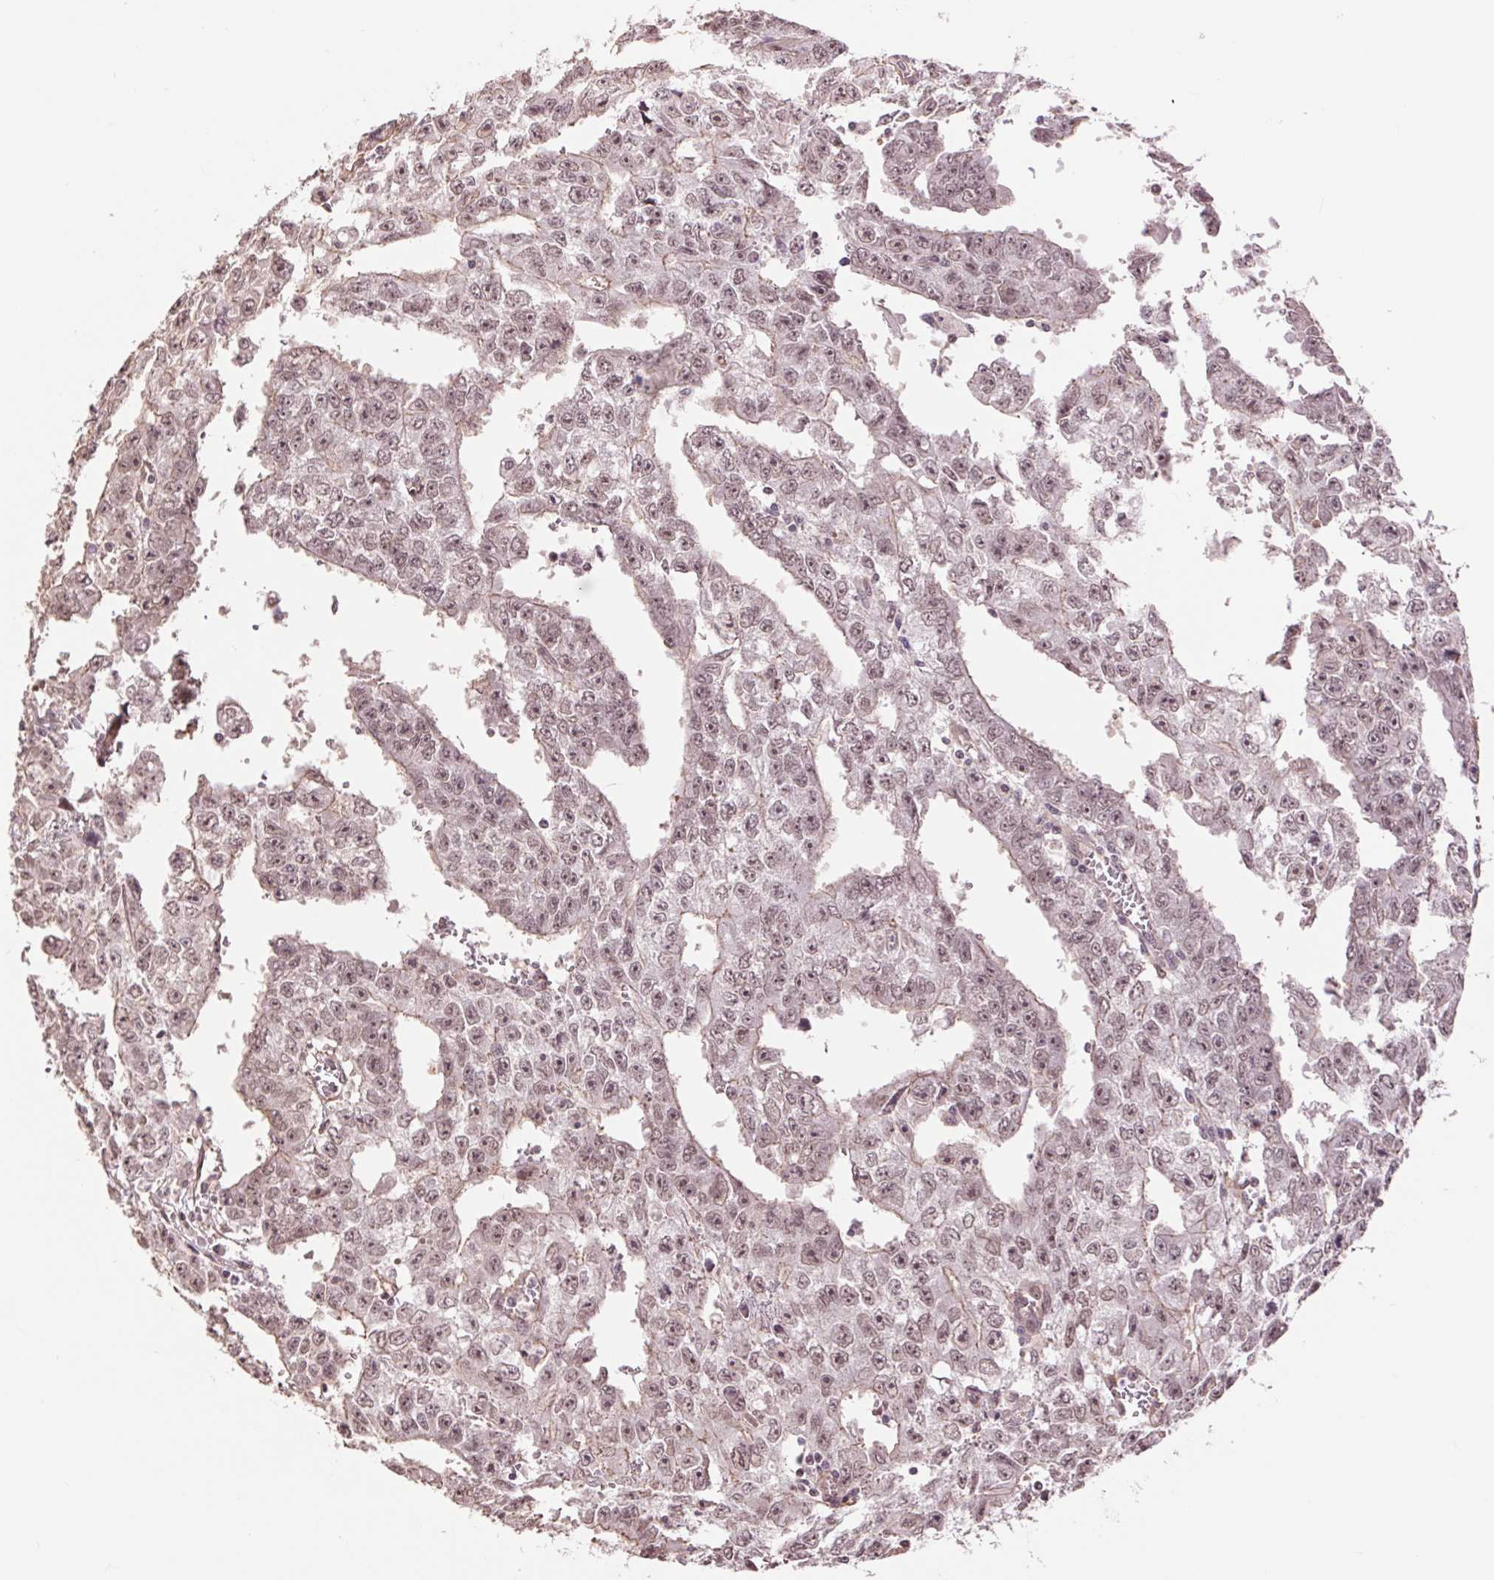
{"staining": {"intensity": "weak", "quantity": ">75%", "location": "nuclear"}, "tissue": "testis cancer", "cell_type": "Tumor cells", "image_type": "cancer", "snomed": [{"axis": "morphology", "description": "Carcinoma, Embryonal, NOS"}, {"axis": "morphology", "description": "Teratoma, malignant, NOS"}, {"axis": "topography", "description": "Testis"}], "caption": "This image shows IHC staining of human testis cancer, with low weak nuclear staining in about >75% of tumor cells.", "gene": "PALM", "patient": {"sex": "male", "age": 24}}